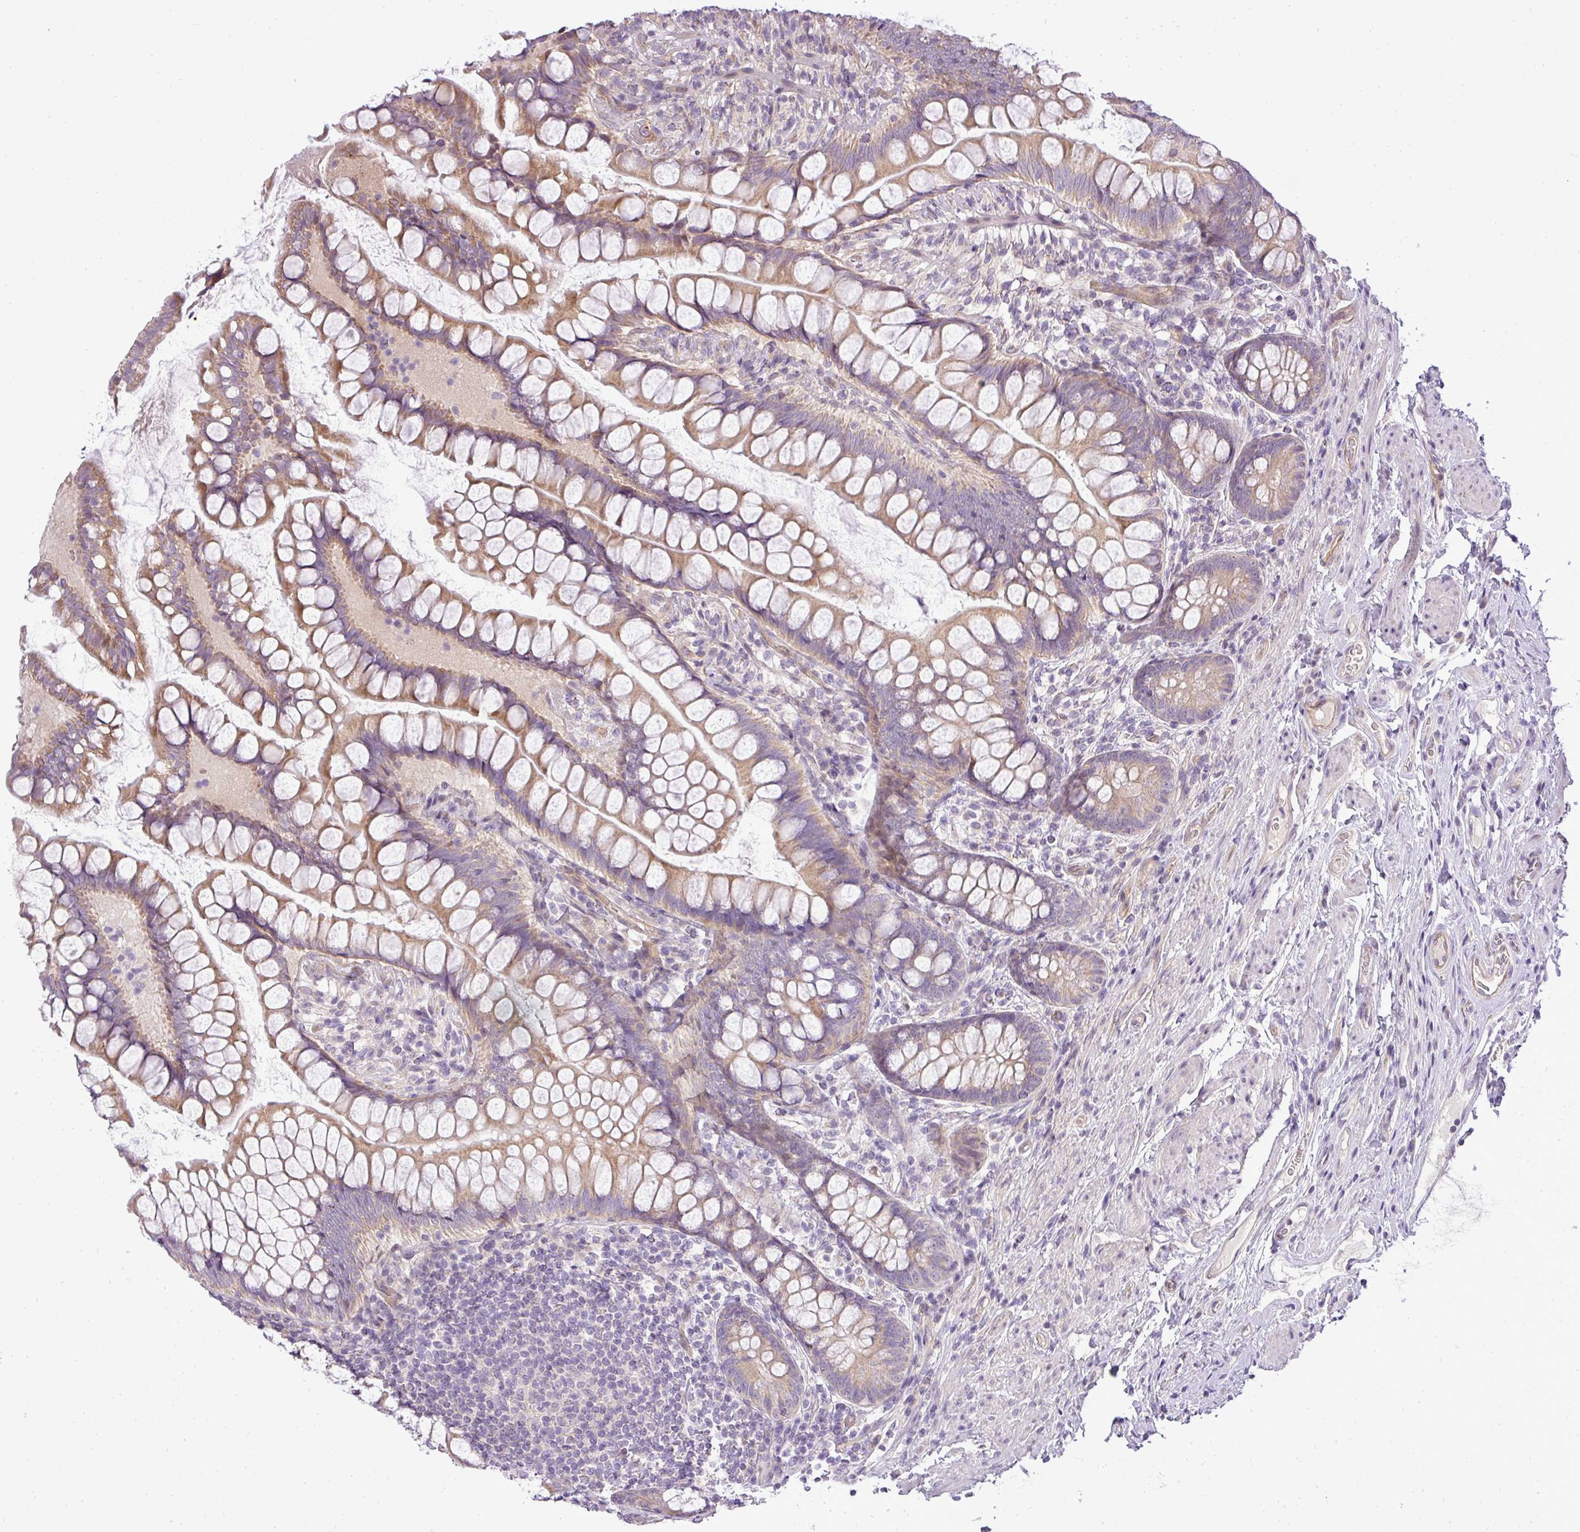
{"staining": {"intensity": "moderate", "quantity": ">75%", "location": "cytoplasmic/membranous"}, "tissue": "small intestine", "cell_type": "Glandular cells", "image_type": "normal", "snomed": [{"axis": "morphology", "description": "Normal tissue, NOS"}, {"axis": "topography", "description": "Small intestine"}], "caption": "A high-resolution image shows immunohistochemistry staining of unremarkable small intestine, which shows moderate cytoplasmic/membranous expression in approximately >75% of glandular cells. Ihc stains the protein of interest in brown and the nuclei are stained blue.", "gene": "ZDHHC1", "patient": {"sex": "male", "age": 70}}